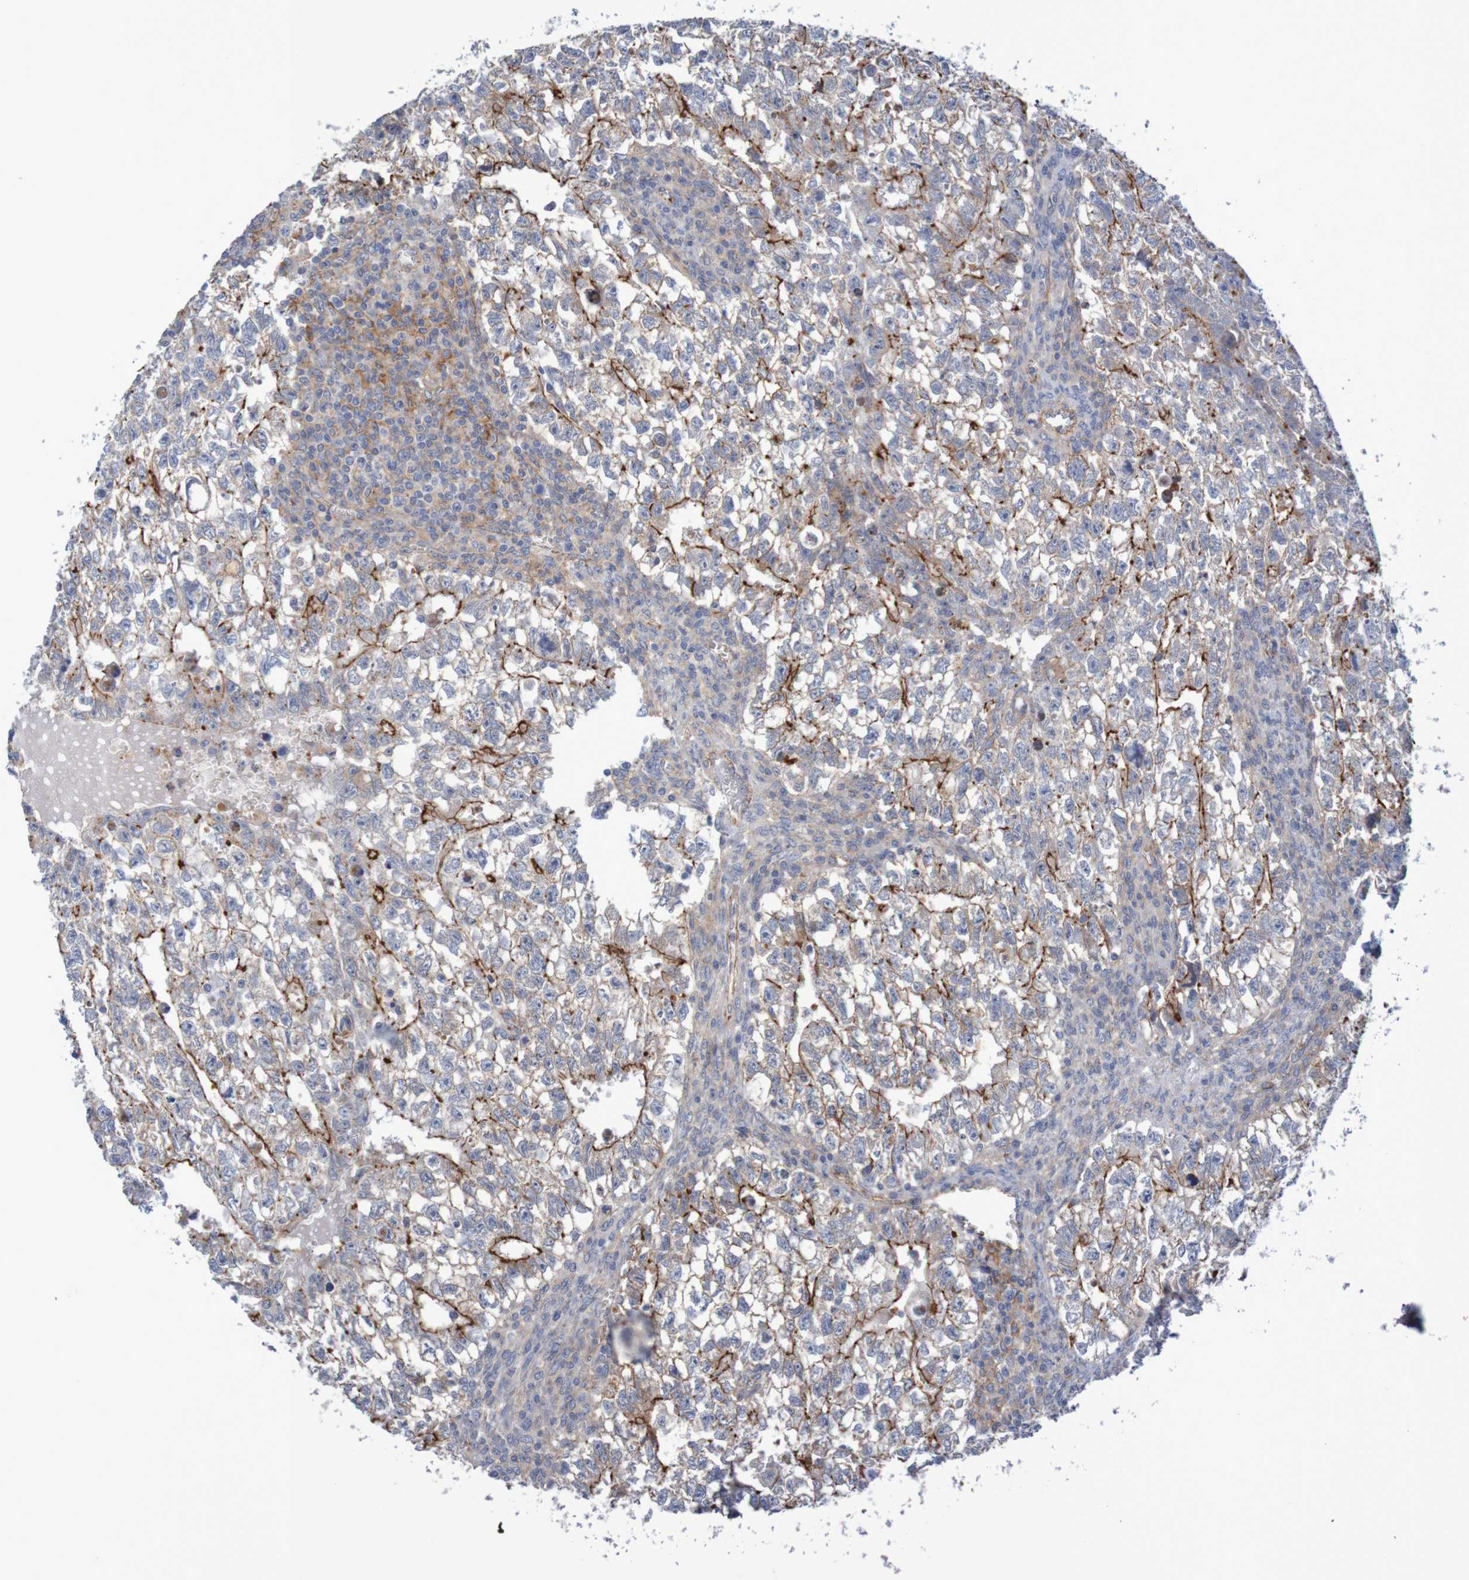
{"staining": {"intensity": "moderate", "quantity": "25%-75%", "location": "cytoplasmic/membranous"}, "tissue": "testis cancer", "cell_type": "Tumor cells", "image_type": "cancer", "snomed": [{"axis": "morphology", "description": "Seminoma, NOS"}, {"axis": "morphology", "description": "Carcinoma, Embryonal, NOS"}, {"axis": "topography", "description": "Testis"}], "caption": "Testis seminoma stained with DAB IHC displays medium levels of moderate cytoplasmic/membranous positivity in about 25%-75% of tumor cells. (DAB (3,3'-diaminobenzidine) = brown stain, brightfield microscopy at high magnification).", "gene": "NECTIN2", "patient": {"sex": "male", "age": 38}}